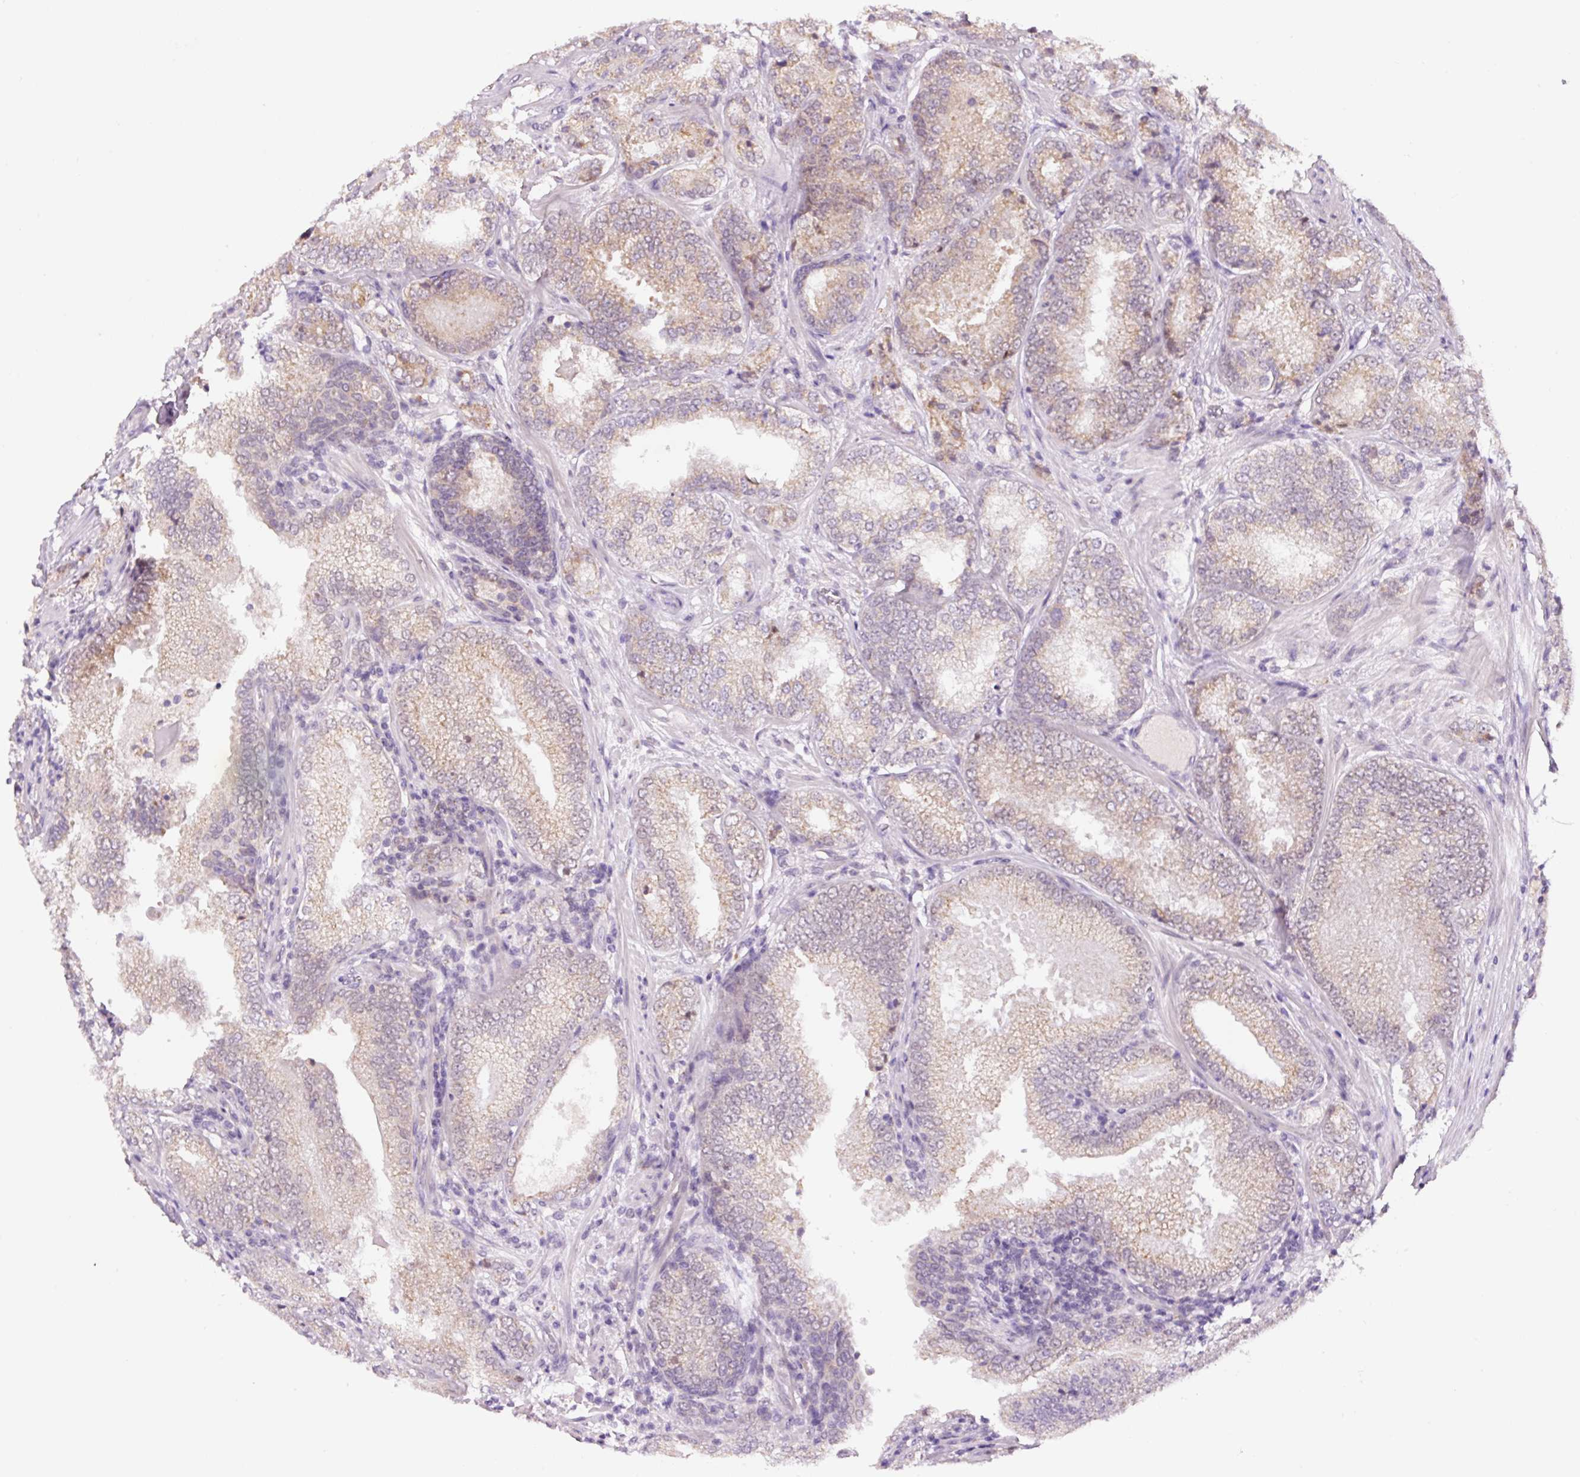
{"staining": {"intensity": "weak", "quantity": "25%-75%", "location": "cytoplasmic/membranous"}, "tissue": "prostate cancer", "cell_type": "Tumor cells", "image_type": "cancer", "snomed": [{"axis": "morphology", "description": "Adenocarcinoma, High grade"}, {"axis": "topography", "description": "Prostate"}], "caption": "Immunohistochemical staining of prostate high-grade adenocarcinoma shows low levels of weak cytoplasmic/membranous protein positivity in about 25%-75% of tumor cells. (IHC, brightfield microscopy, high magnification).", "gene": "PCK2", "patient": {"sex": "male", "age": 63}}